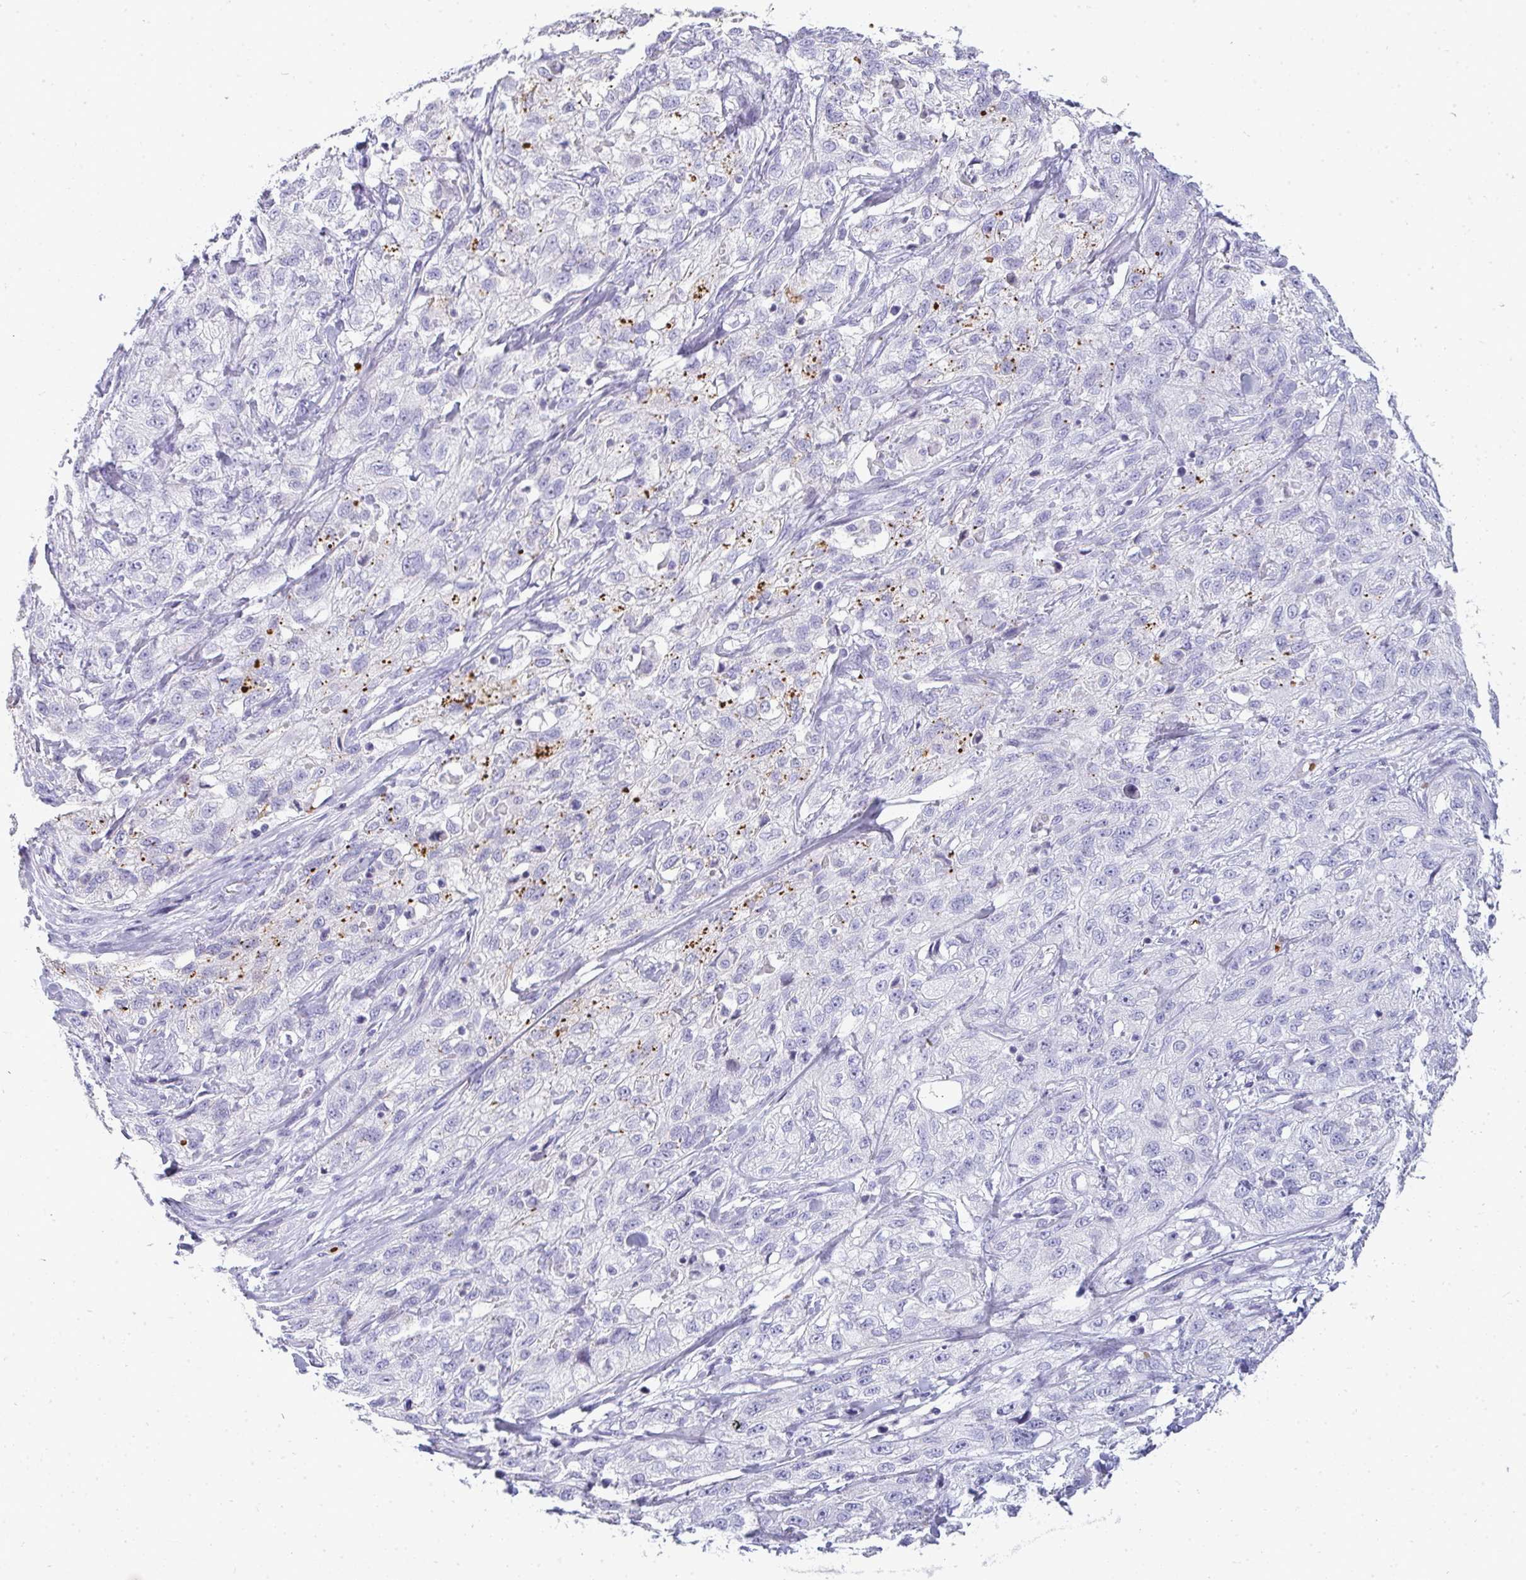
{"staining": {"intensity": "negative", "quantity": "none", "location": "none"}, "tissue": "skin cancer", "cell_type": "Tumor cells", "image_type": "cancer", "snomed": [{"axis": "morphology", "description": "Squamous cell carcinoma, NOS"}, {"axis": "topography", "description": "Skin"}, {"axis": "topography", "description": "Vulva"}], "caption": "Skin cancer (squamous cell carcinoma) was stained to show a protein in brown. There is no significant staining in tumor cells.", "gene": "ZNF182", "patient": {"sex": "female", "age": 86}}